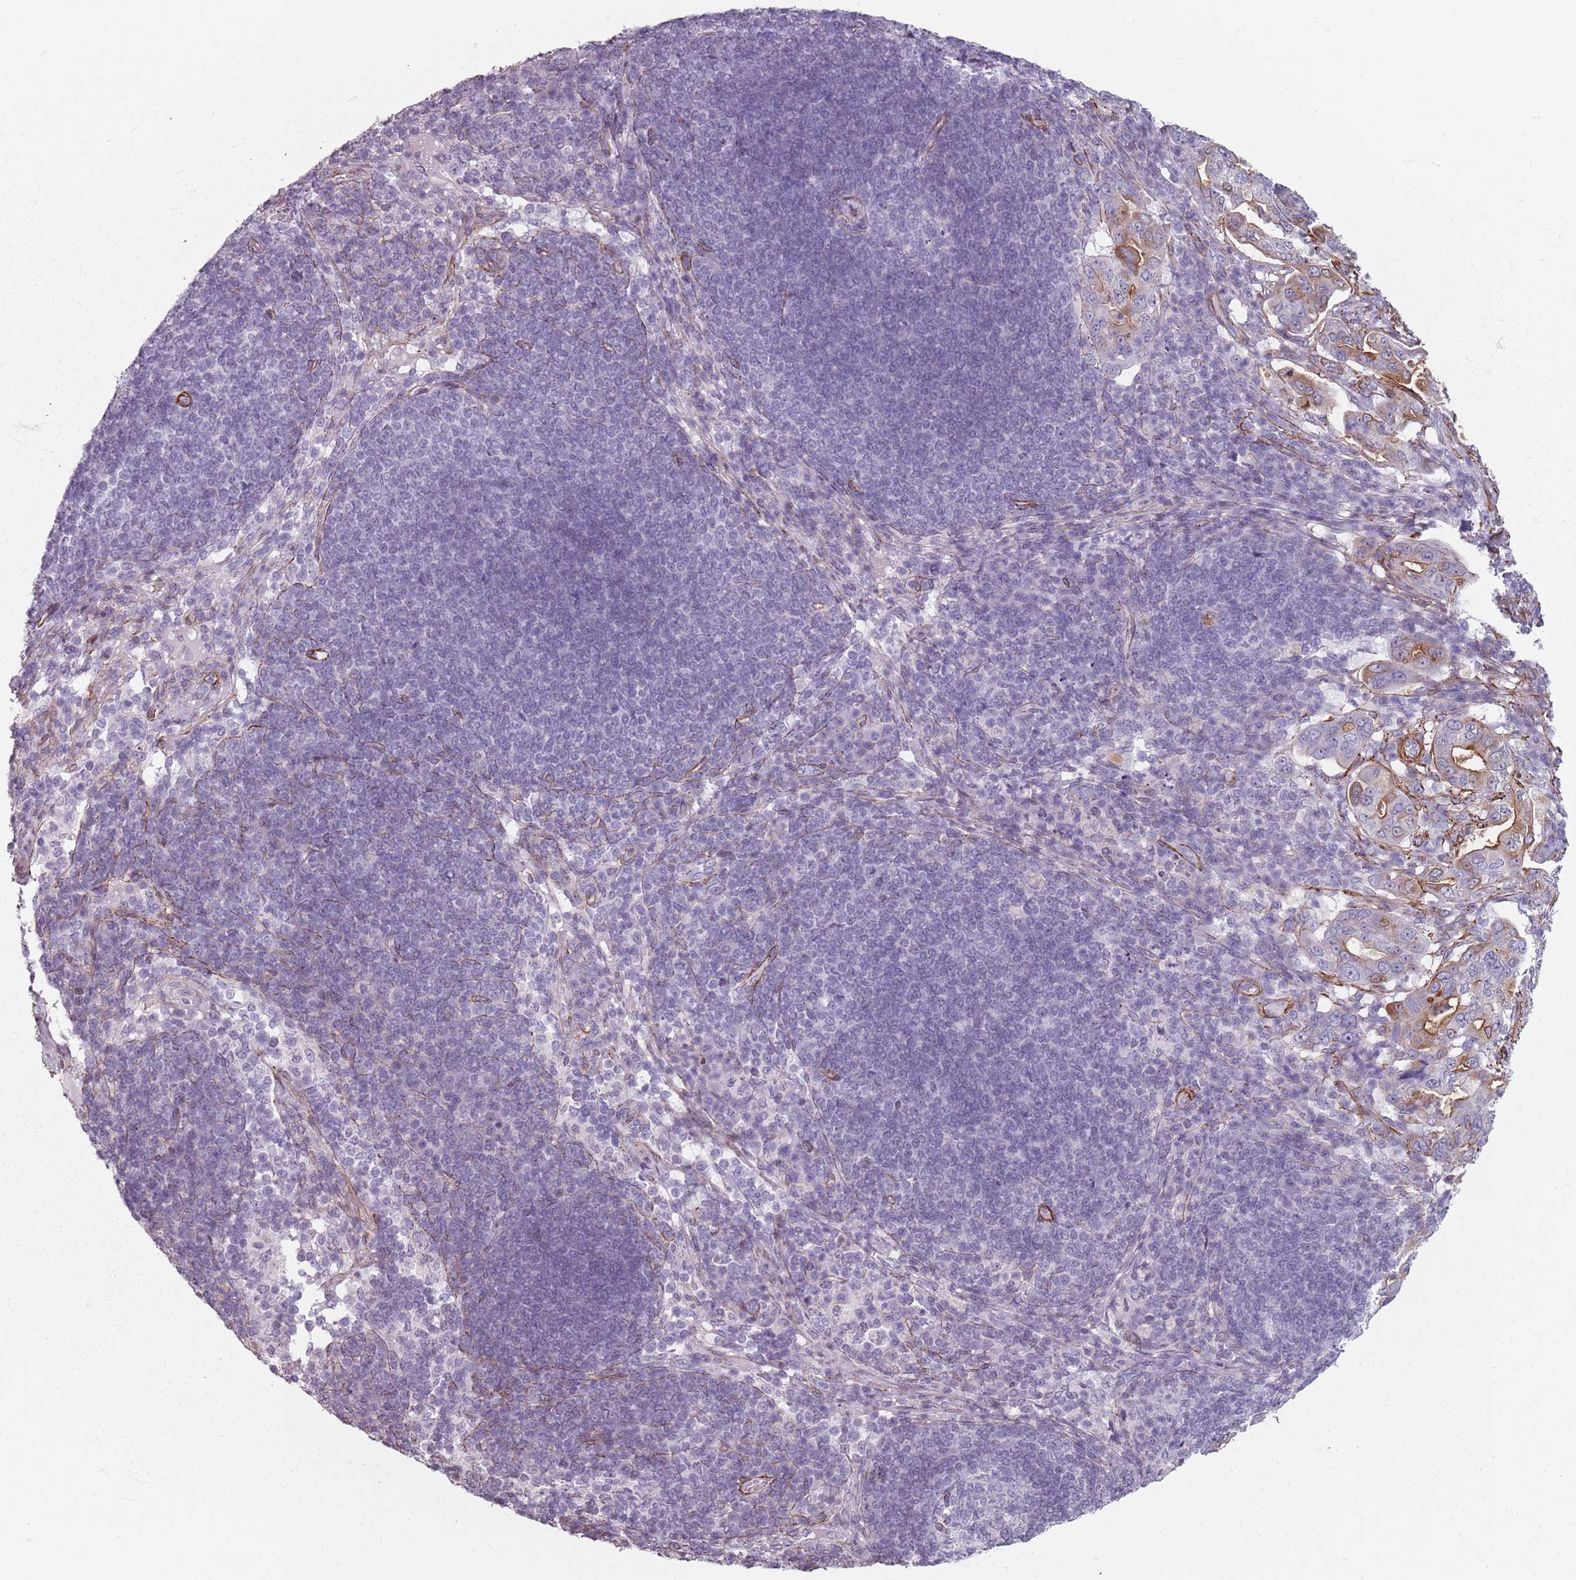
{"staining": {"intensity": "negative", "quantity": "none", "location": "none"}, "tissue": "pancreatic cancer", "cell_type": "Tumor cells", "image_type": "cancer", "snomed": [{"axis": "morphology", "description": "Normal tissue, NOS"}, {"axis": "morphology", "description": "Adenocarcinoma, NOS"}, {"axis": "topography", "description": "Lymph node"}, {"axis": "topography", "description": "Pancreas"}], "caption": "Tumor cells show no significant protein staining in pancreatic cancer.", "gene": "TMC4", "patient": {"sex": "female", "age": 67}}